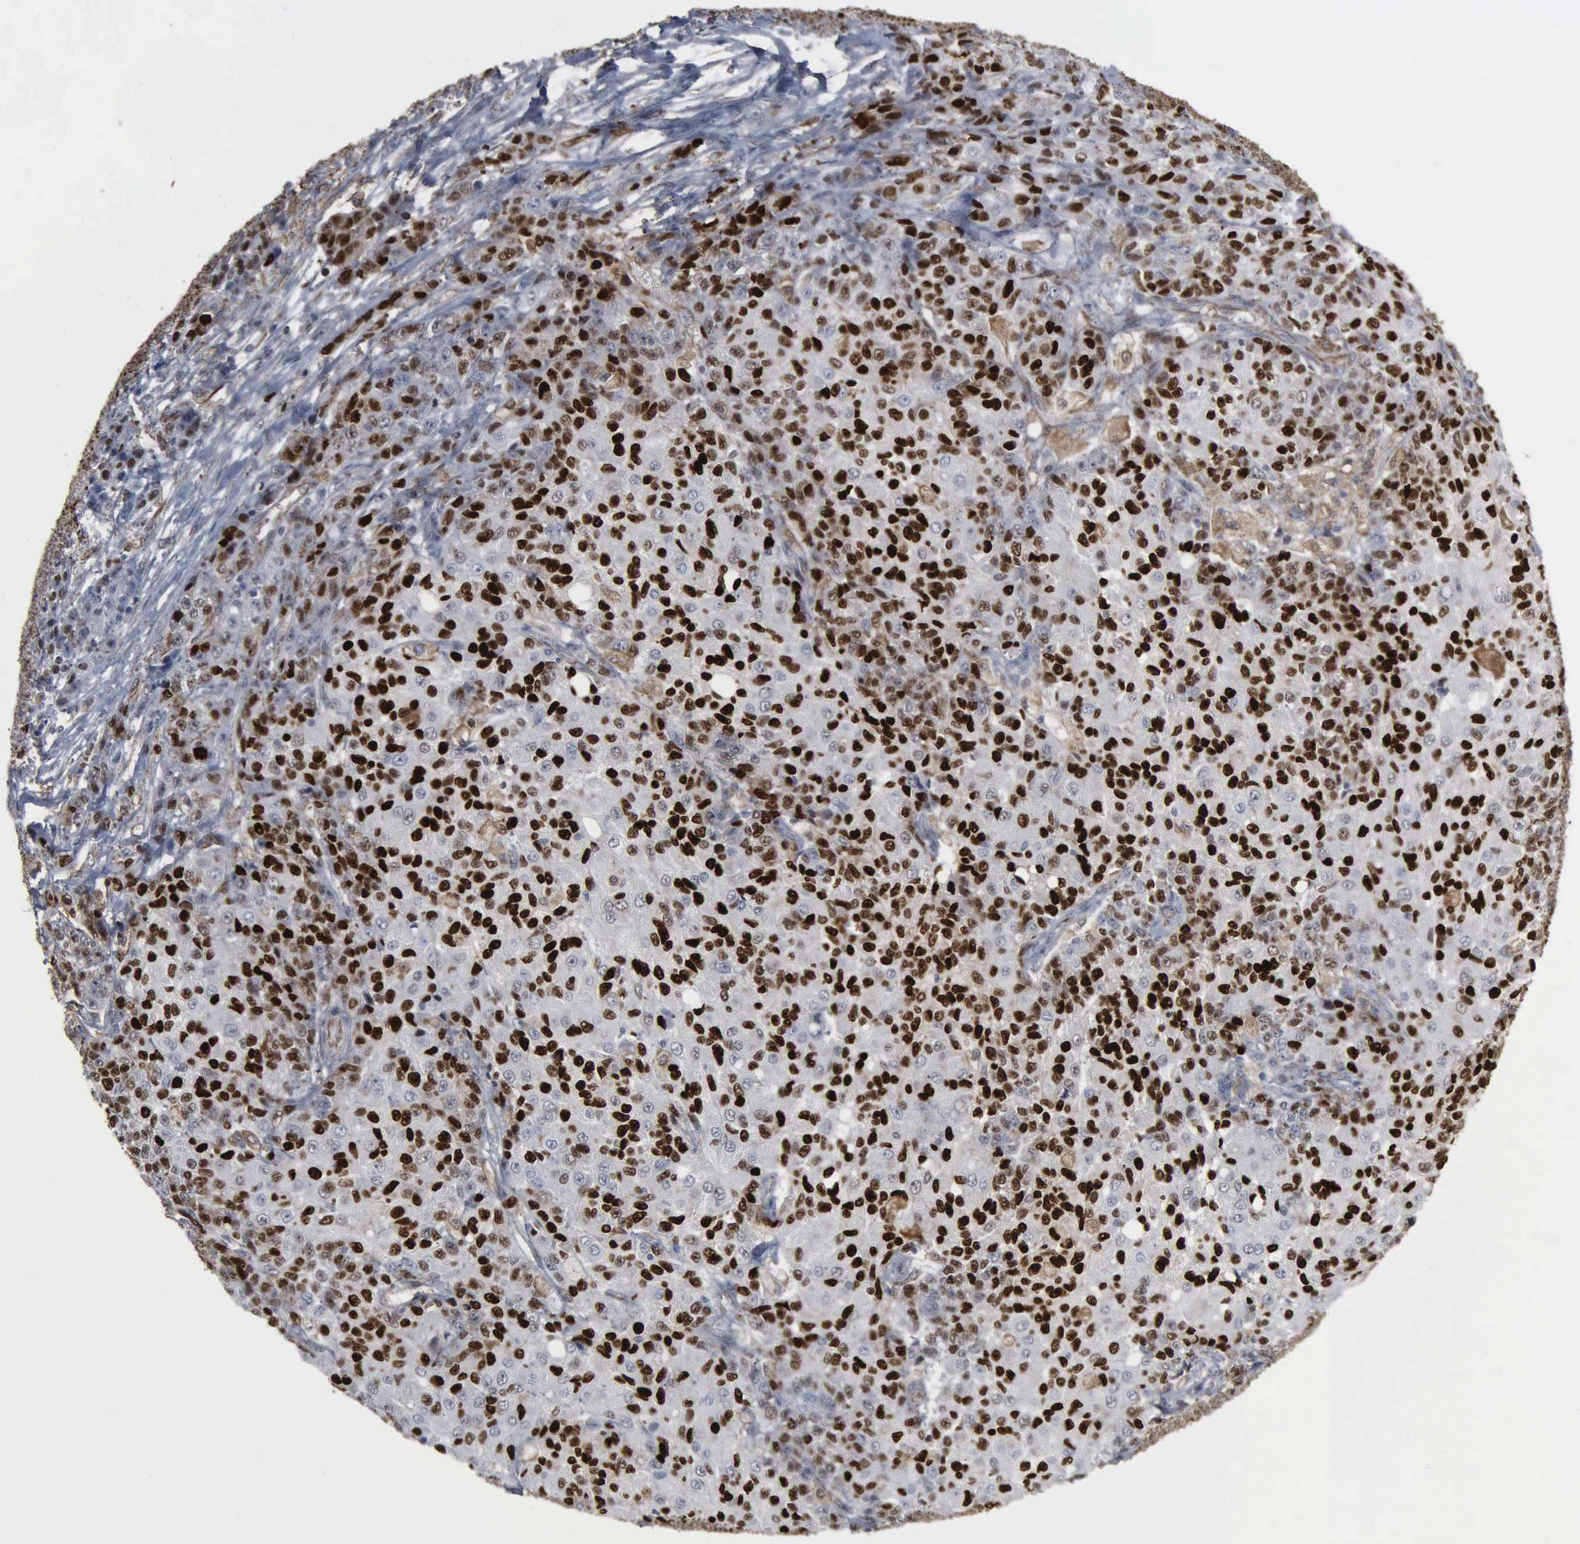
{"staining": {"intensity": "strong", "quantity": "25%-75%", "location": "nuclear"}, "tissue": "ovarian cancer", "cell_type": "Tumor cells", "image_type": "cancer", "snomed": [{"axis": "morphology", "description": "Carcinoma, endometroid"}, {"axis": "topography", "description": "Ovary"}], "caption": "Immunohistochemical staining of ovarian cancer (endometroid carcinoma) demonstrates high levels of strong nuclear staining in approximately 25%-75% of tumor cells.", "gene": "CCNE1", "patient": {"sex": "female", "age": 42}}